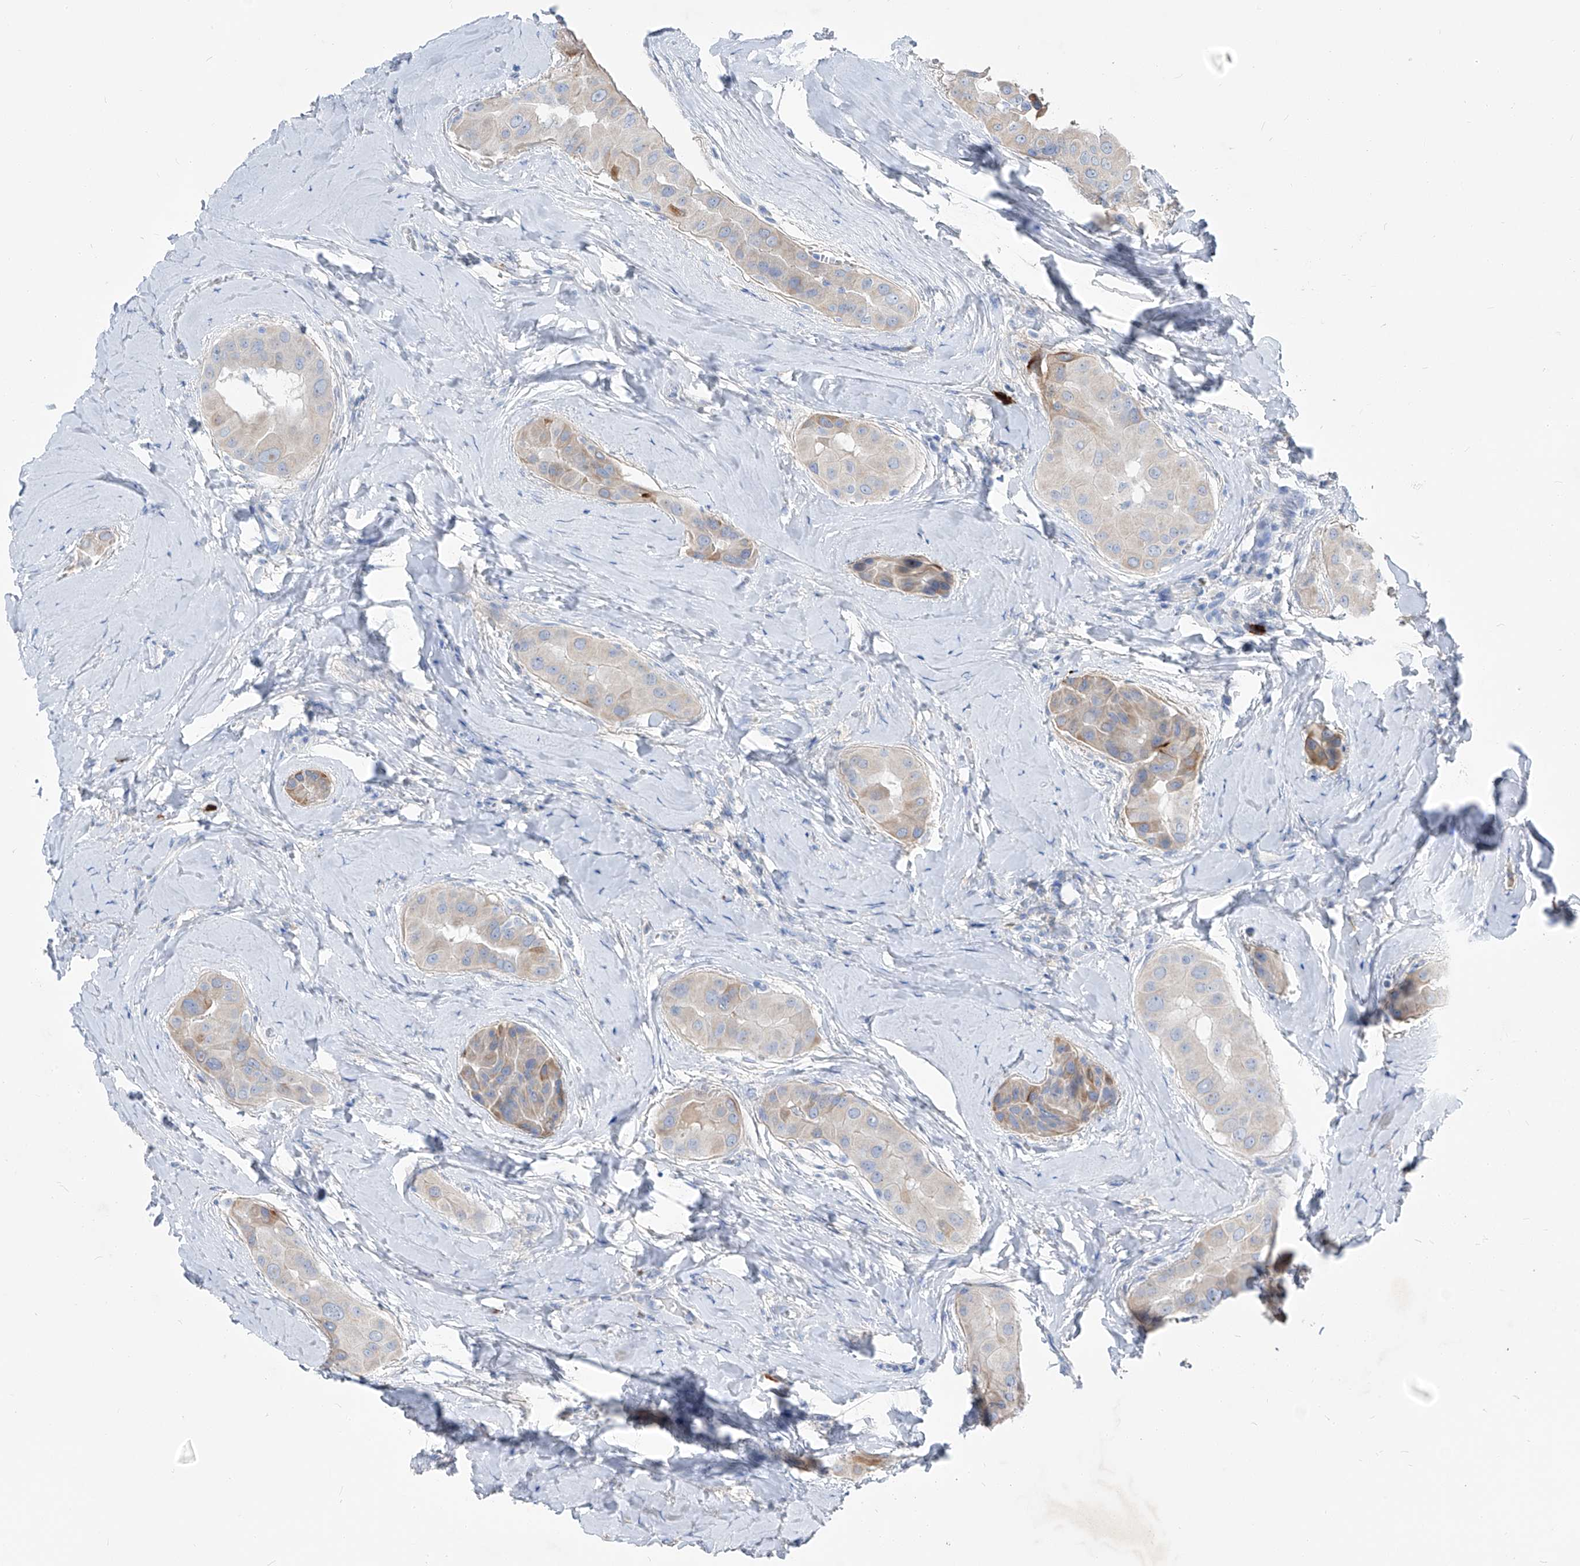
{"staining": {"intensity": "moderate", "quantity": "<25%", "location": "cytoplasmic/membranous"}, "tissue": "thyroid cancer", "cell_type": "Tumor cells", "image_type": "cancer", "snomed": [{"axis": "morphology", "description": "Papillary adenocarcinoma, NOS"}, {"axis": "topography", "description": "Thyroid gland"}], "caption": "A brown stain shows moderate cytoplasmic/membranous expression of a protein in thyroid papillary adenocarcinoma tumor cells. The staining was performed using DAB (3,3'-diaminobenzidine), with brown indicating positive protein expression. Nuclei are stained blue with hematoxylin.", "gene": "FRS3", "patient": {"sex": "male", "age": 33}}